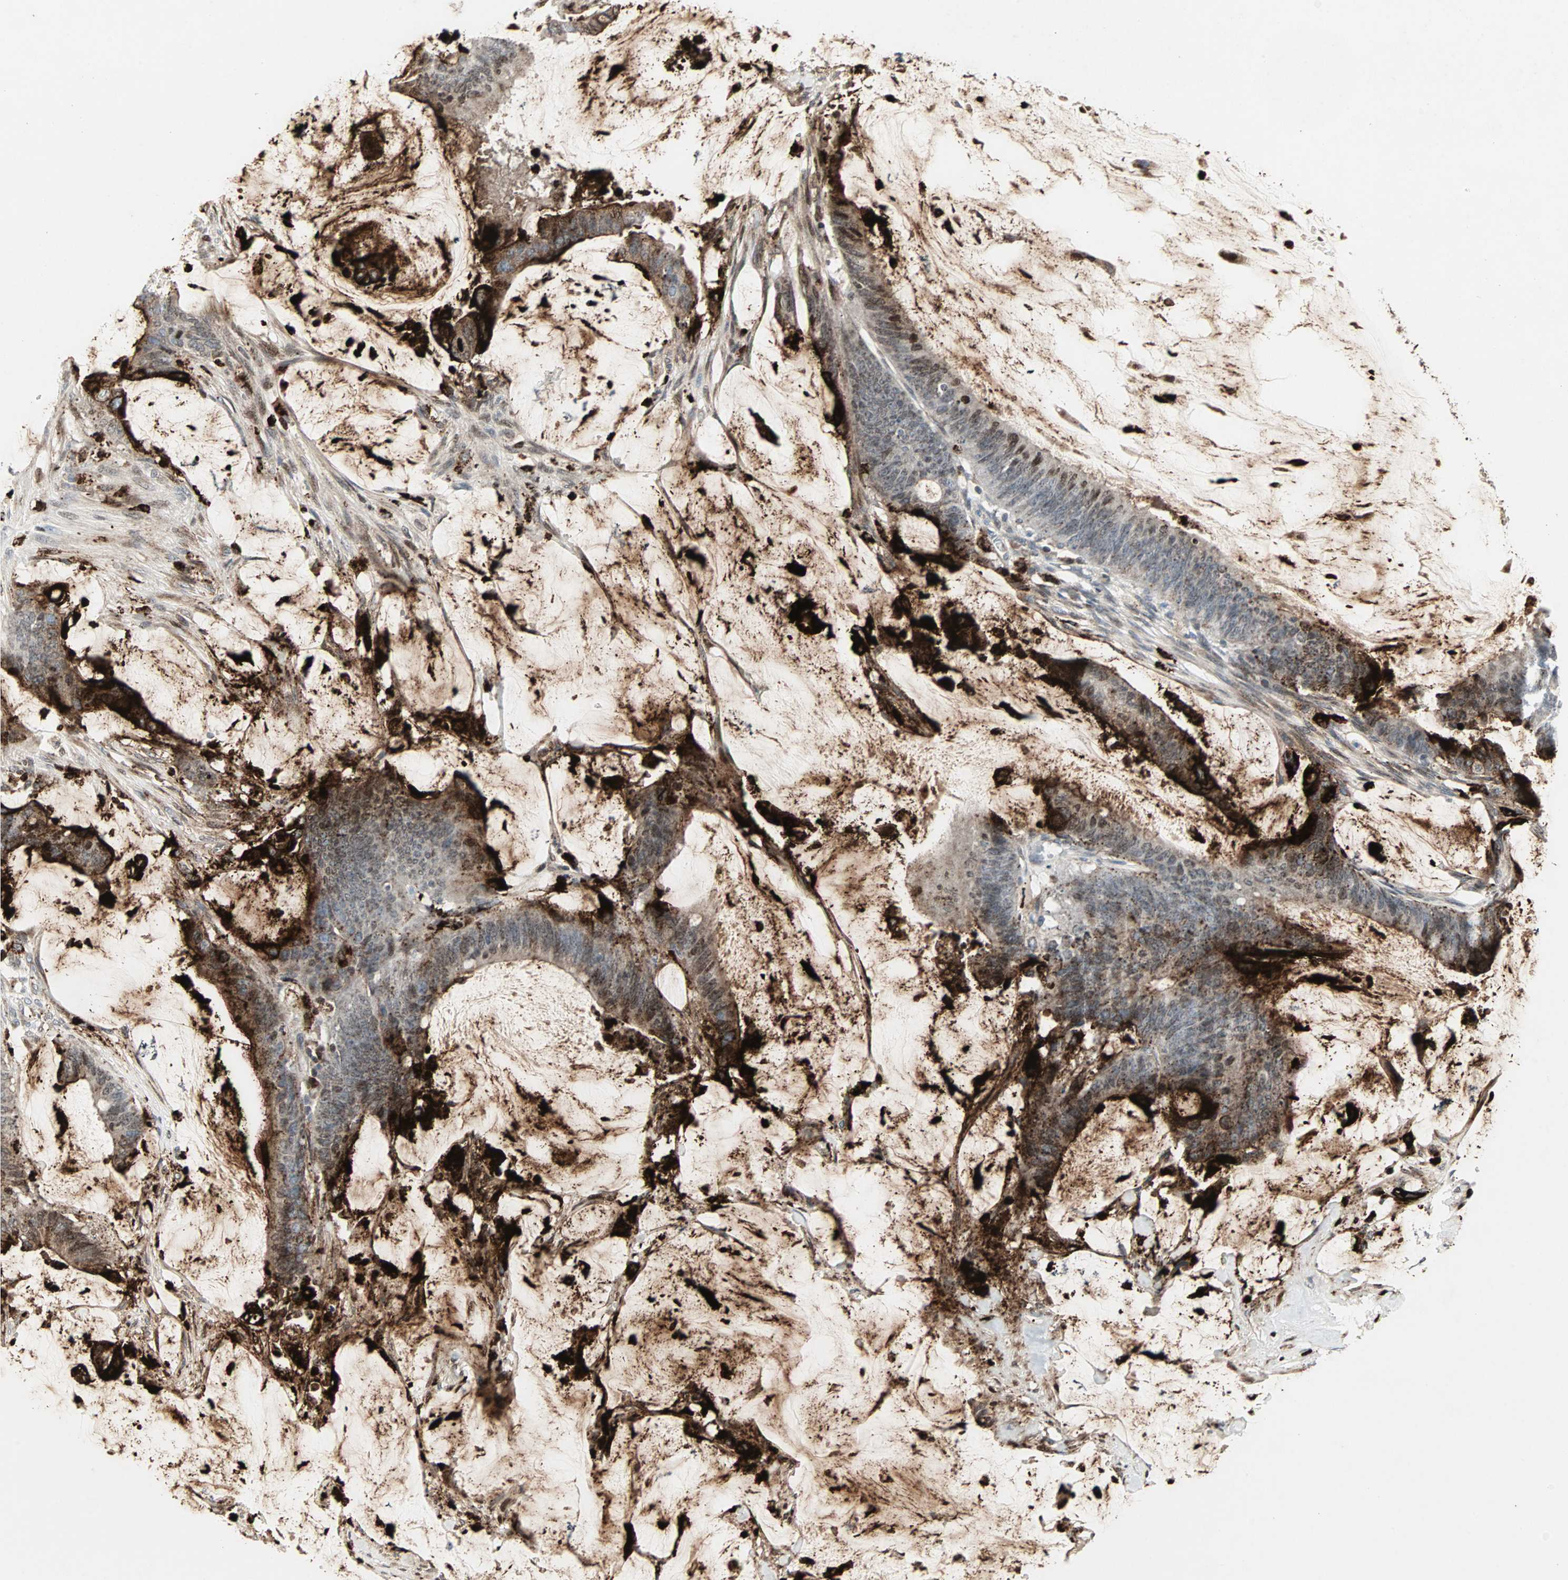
{"staining": {"intensity": "strong", "quantity": ">75%", "location": "cytoplasmic/membranous,nuclear"}, "tissue": "colorectal cancer", "cell_type": "Tumor cells", "image_type": "cancer", "snomed": [{"axis": "morphology", "description": "Adenocarcinoma, NOS"}, {"axis": "topography", "description": "Rectum"}], "caption": "A high-resolution photomicrograph shows immunohistochemistry staining of colorectal cancer, which reveals strong cytoplasmic/membranous and nuclear expression in about >75% of tumor cells.", "gene": "CEACAM6", "patient": {"sex": "female", "age": 66}}